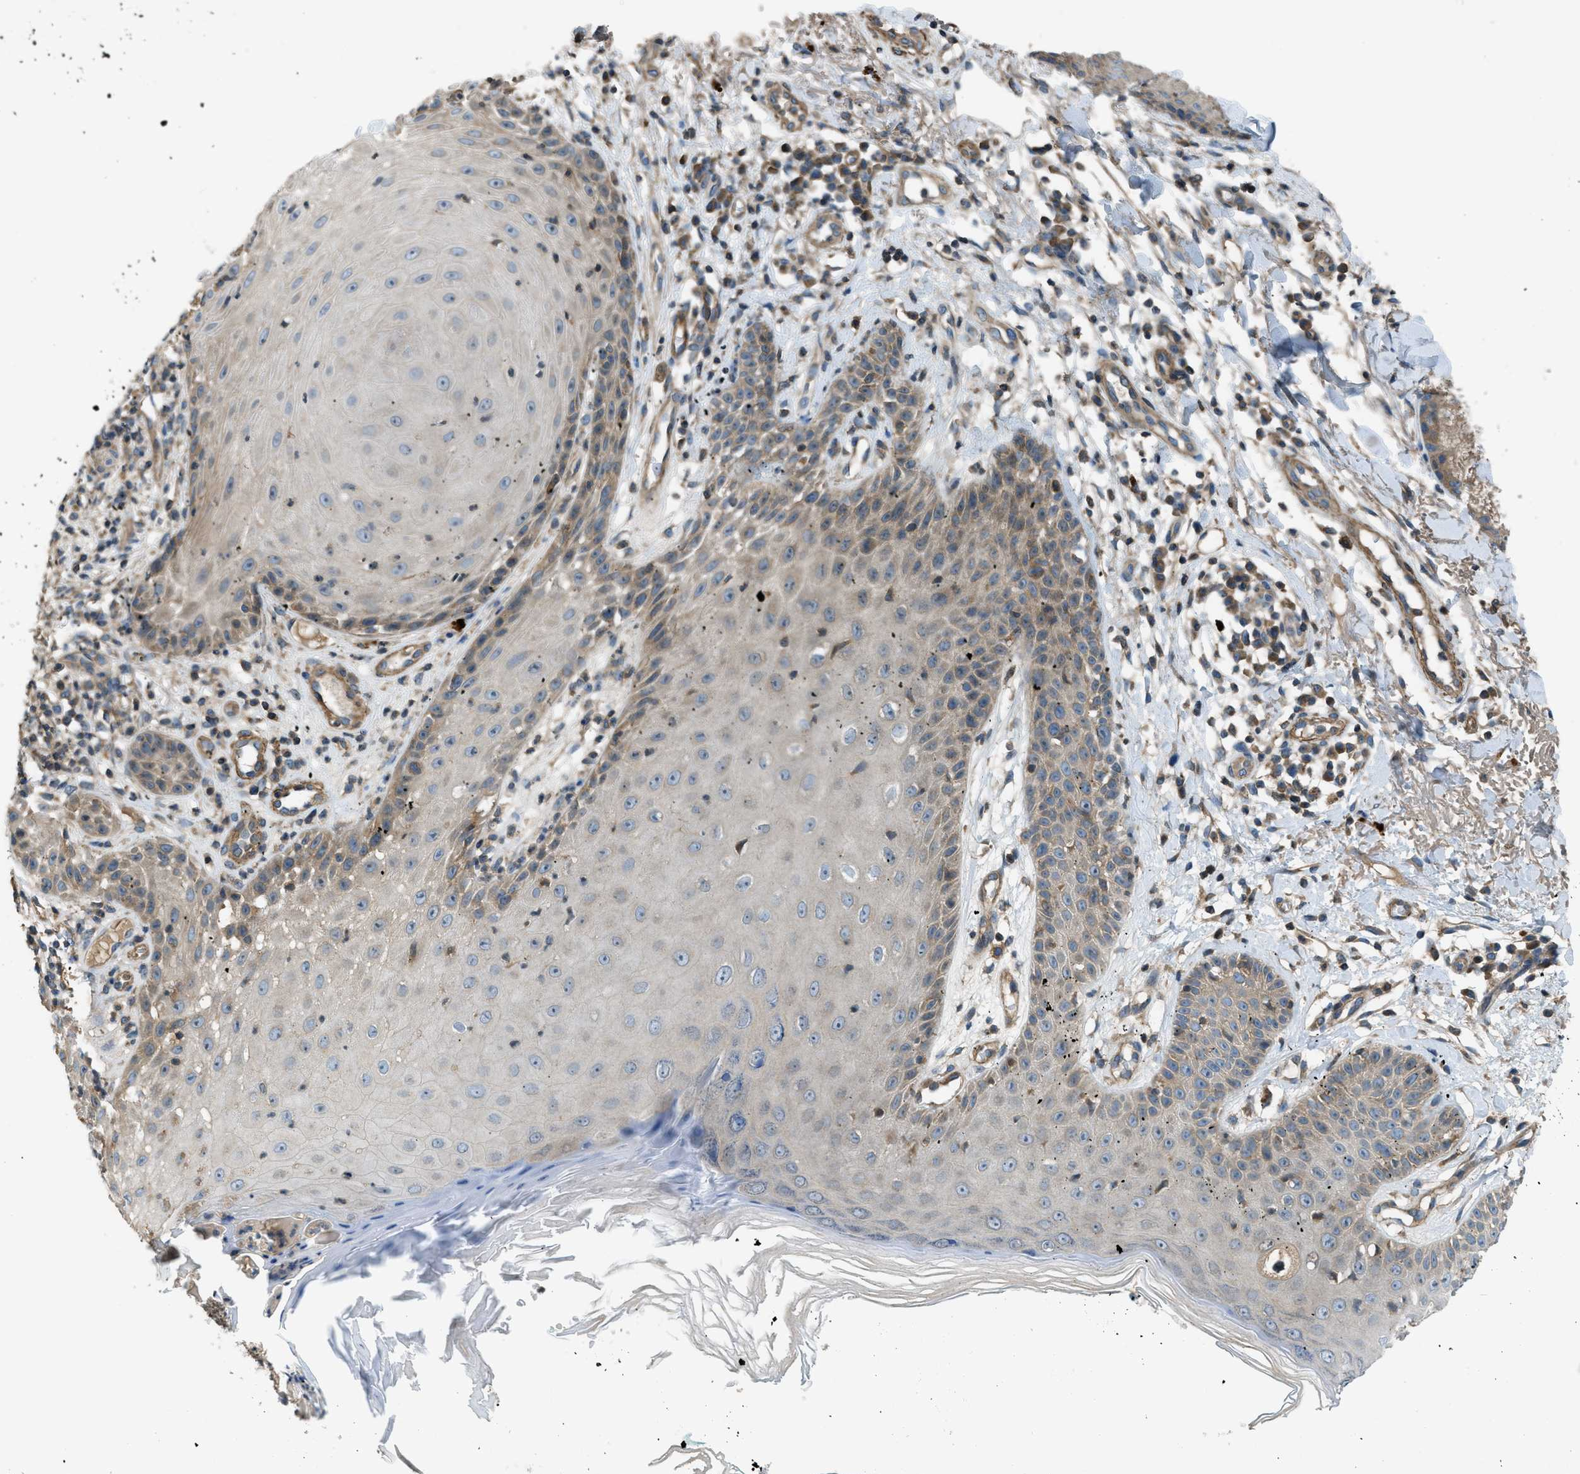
{"staining": {"intensity": "weak", "quantity": ">75%", "location": "cytoplasmic/membranous"}, "tissue": "skin cancer", "cell_type": "Tumor cells", "image_type": "cancer", "snomed": [{"axis": "morphology", "description": "Normal tissue, NOS"}, {"axis": "morphology", "description": "Basal cell carcinoma"}, {"axis": "topography", "description": "Skin"}], "caption": "Weak cytoplasmic/membranous expression for a protein is identified in approximately >75% of tumor cells of skin cancer using IHC.", "gene": "VEZT", "patient": {"sex": "male", "age": 79}}